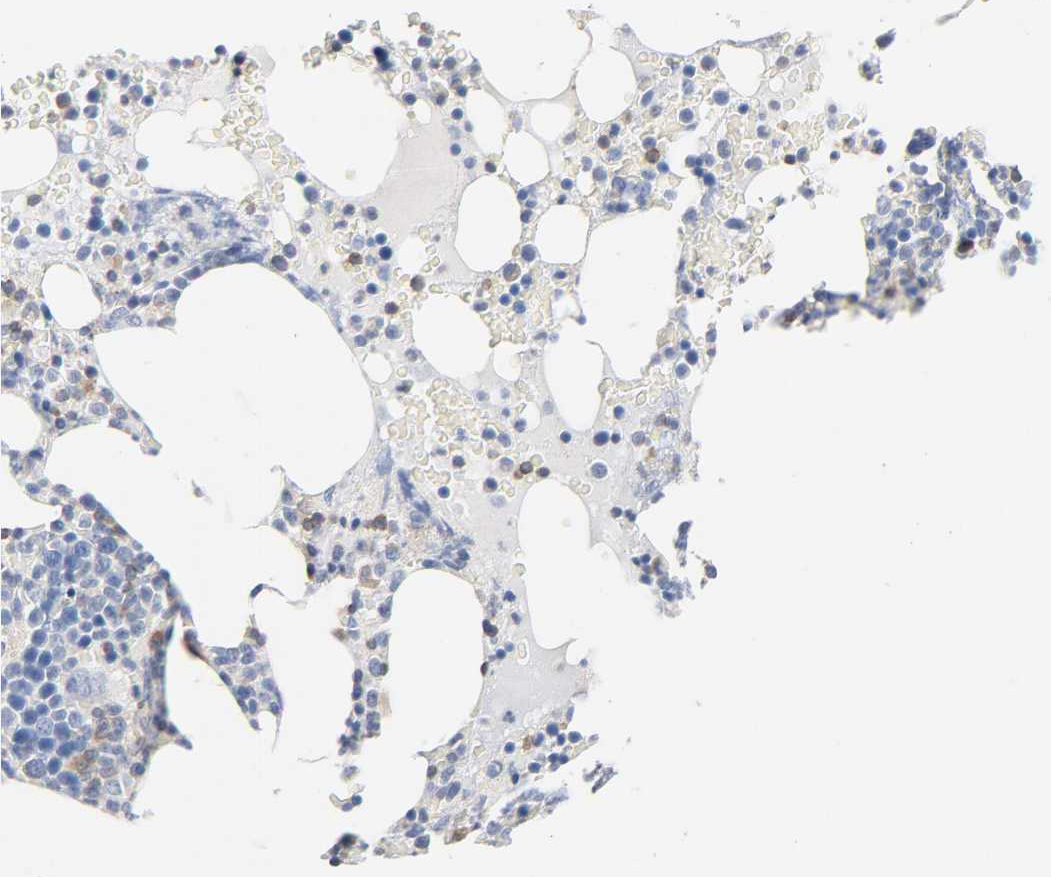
{"staining": {"intensity": "moderate", "quantity": "25%-75%", "location": "cytoplasmic/membranous"}, "tissue": "bone marrow", "cell_type": "Hematopoietic cells", "image_type": "normal", "snomed": [{"axis": "morphology", "description": "Normal tissue, NOS"}, {"axis": "topography", "description": "Bone marrow"}], "caption": "Moderate cytoplasmic/membranous protein positivity is appreciated in about 25%-75% of hematopoietic cells in bone marrow.", "gene": "MALT1", "patient": {"sex": "female", "age": 66}}